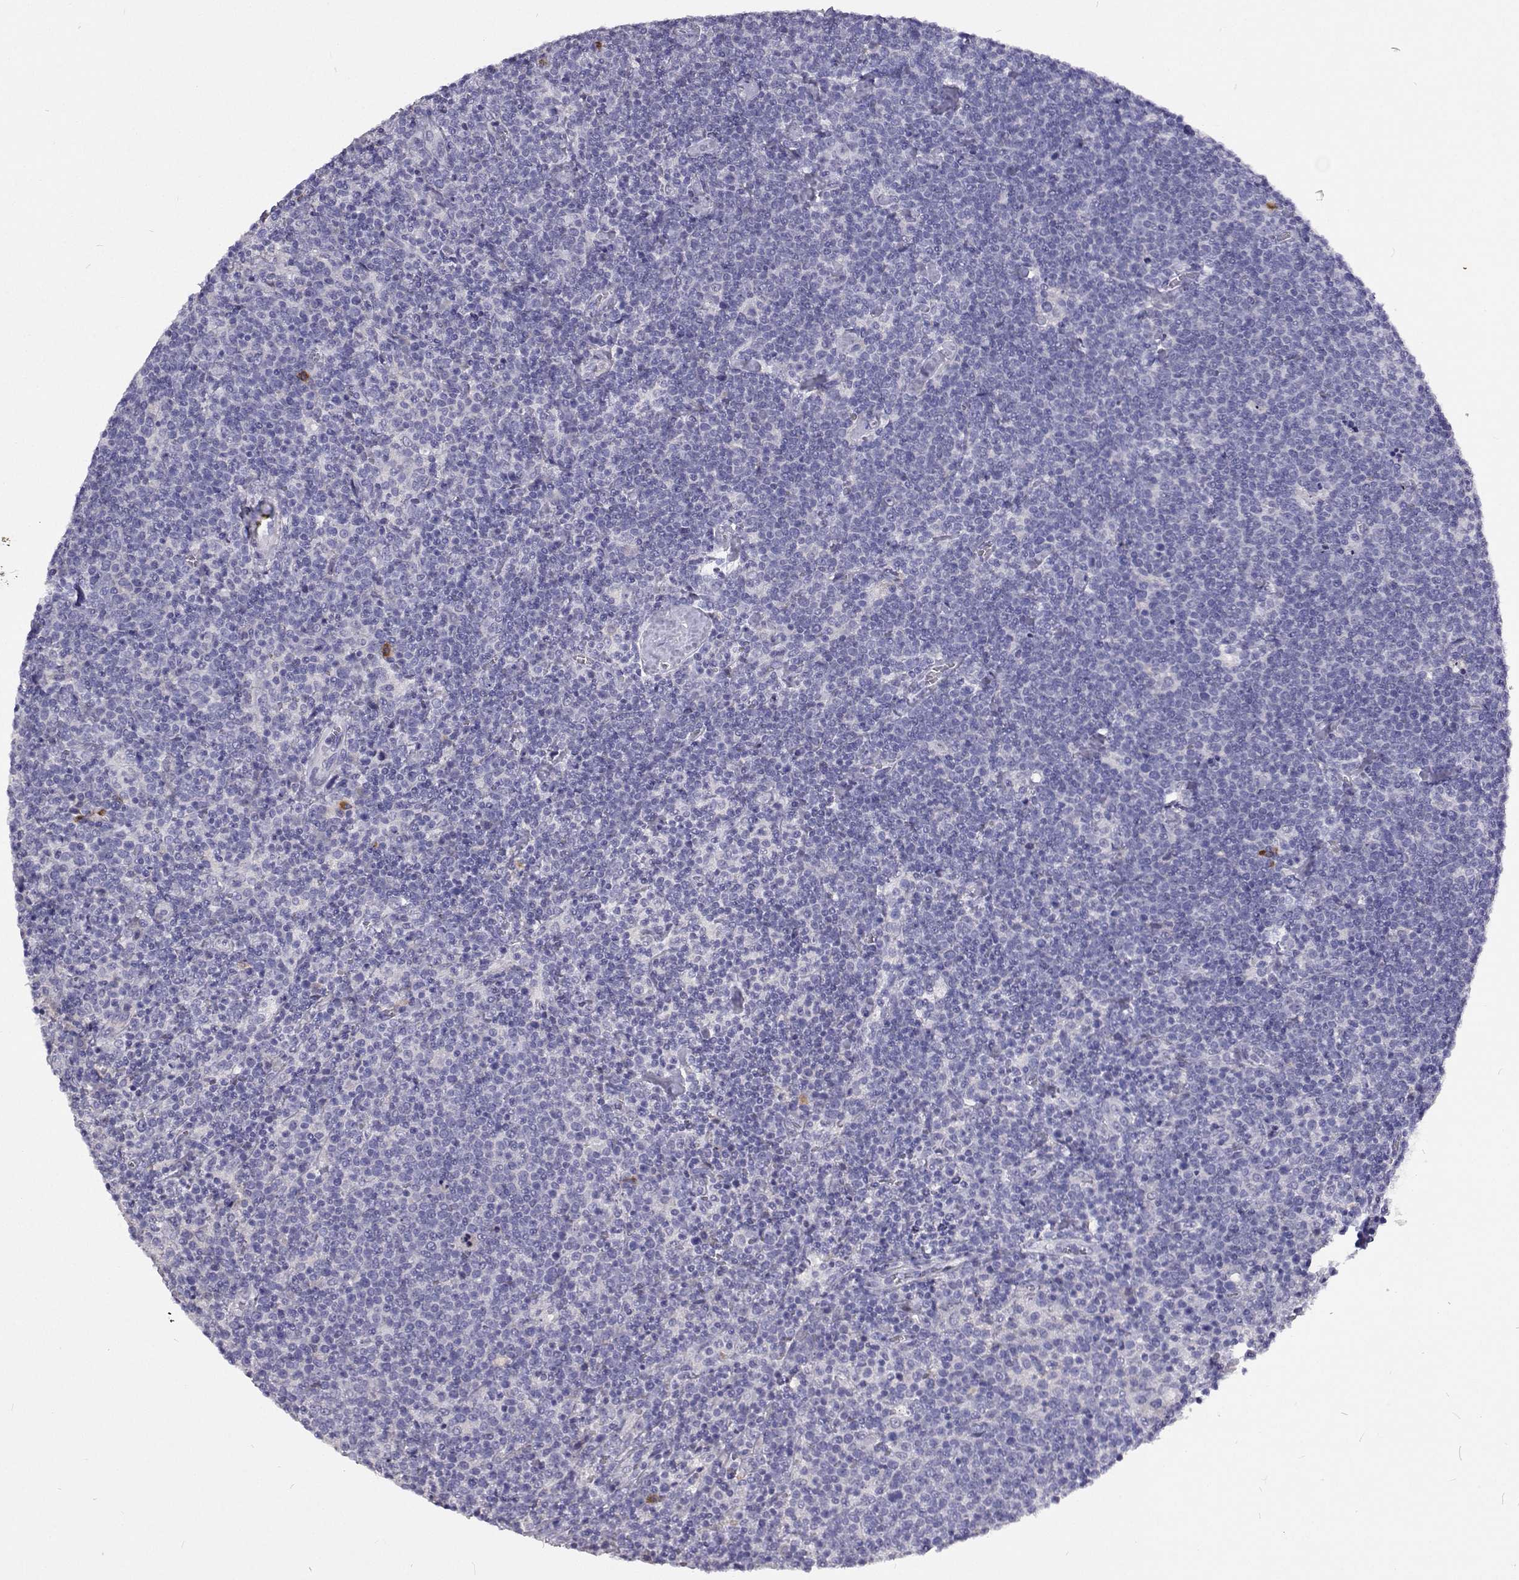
{"staining": {"intensity": "negative", "quantity": "none", "location": "none"}, "tissue": "lymphoma", "cell_type": "Tumor cells", "image_type": "cancer", "snomed": [{"axis": "morphology", "description": "Malignant lymphoma, non-Hodgkin's type, High grade"}, {"axis": "topography", "description": "Lymph node"}], "caption": "There is no significant staining in tumor cells of malignant lymphoma, non-Hodgkin's type (high-grade).", "gene": "CFAP44", "patient": {"sex": "male", "age": 61}}